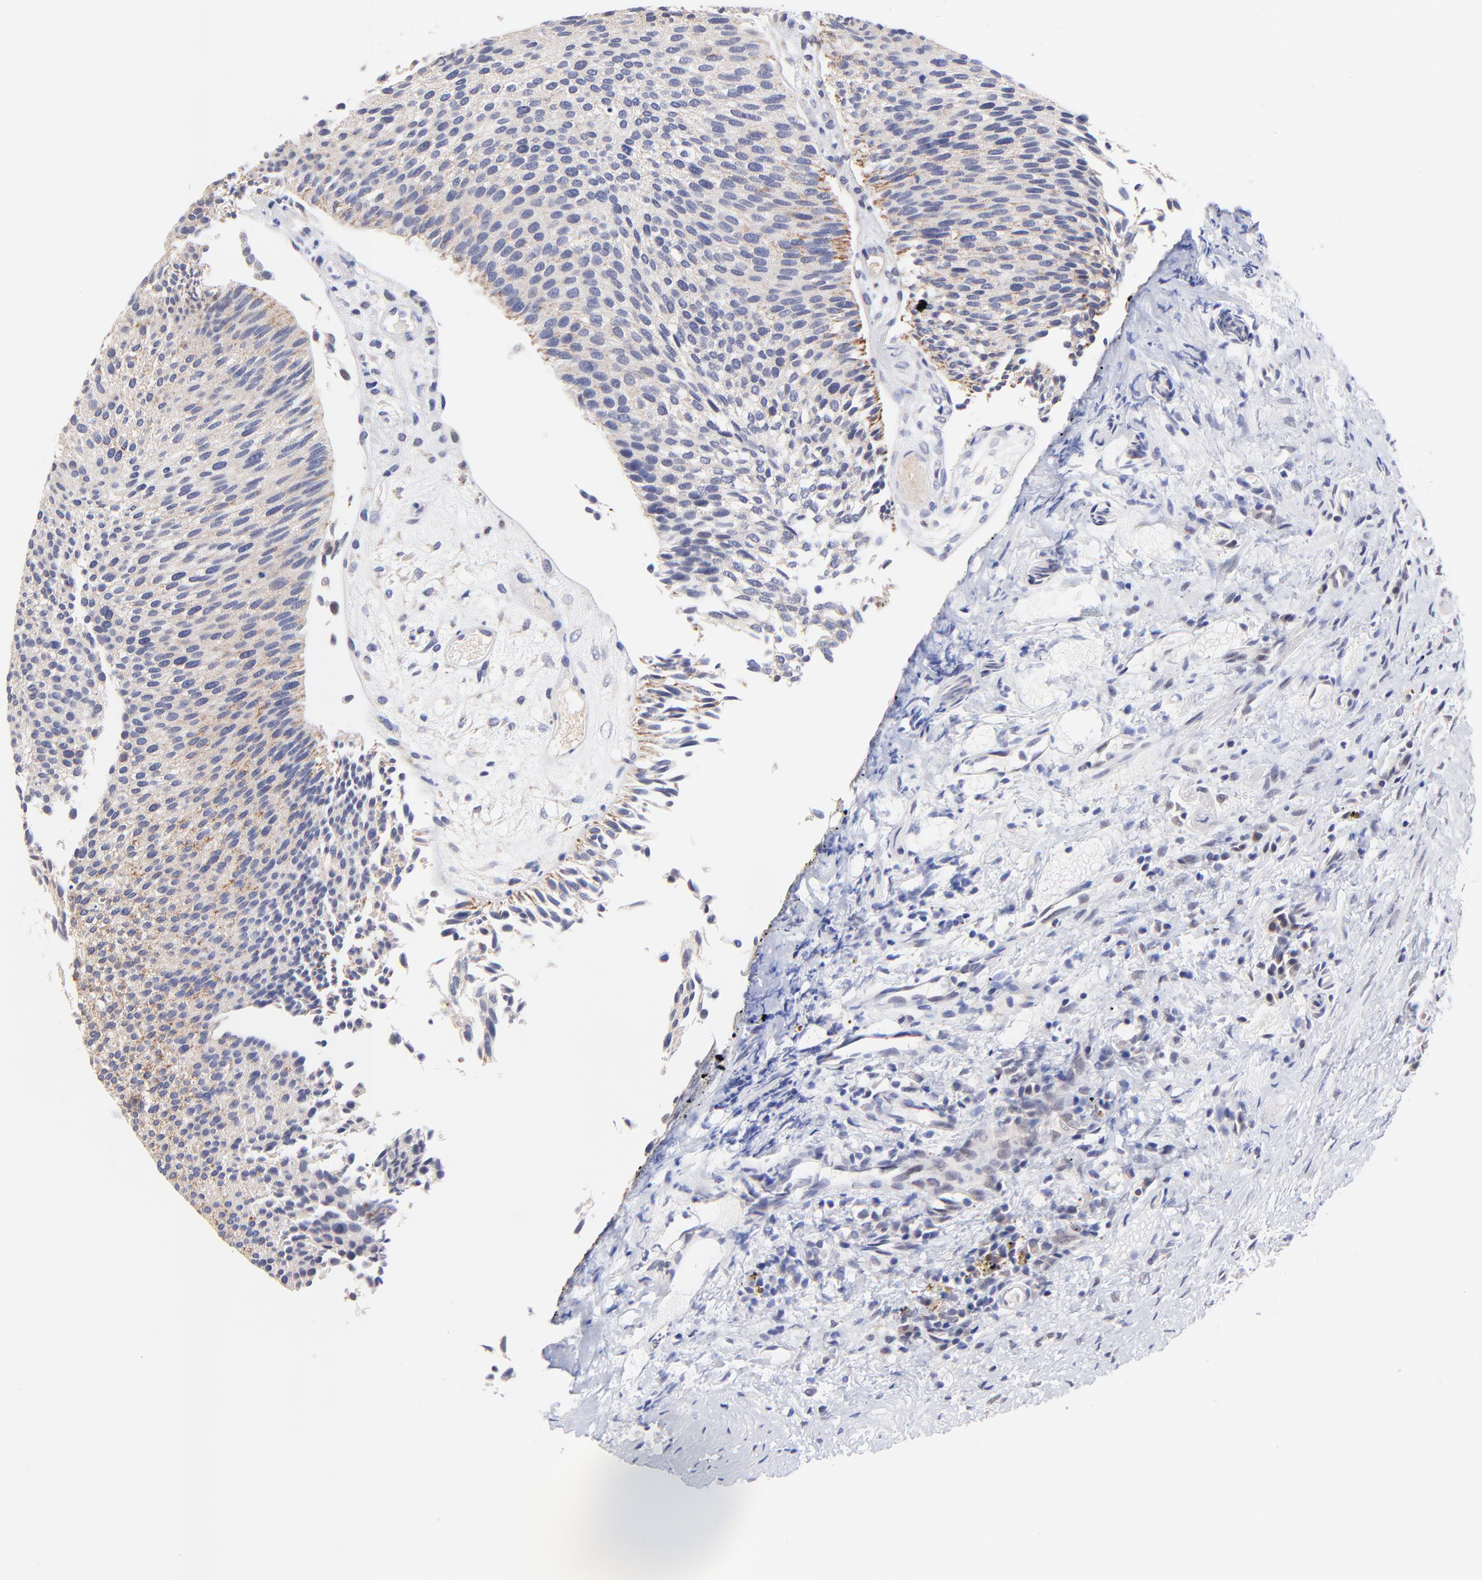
{"staining": {"intensity": "weak", "quantity": "25%-75%", "location": "cytoplasmic/membranous"}, "tissue": "urothelial cancer", "cell_type": "Tumor cells", "image_type": "cancer", "snomed": [{"axis": "morphology", "description": "Urothelial carcinoma, Low grade"}, {"axis": "topography", "description": "Urinary bladder"}], "caption": "The photomicrograph shows staining of urothelial cancer, revealing weak cytoplasmic/membranous protein staining (brown color) within tumor cells. The protein is stained brown, and the nuclei are stained in blue (DAB (3,3'-diaminobenzidine) IHC with brightfield microscopy, high magnification).", "gene": "ZNF747", "patient": {"sex": "male", "age": 84}}